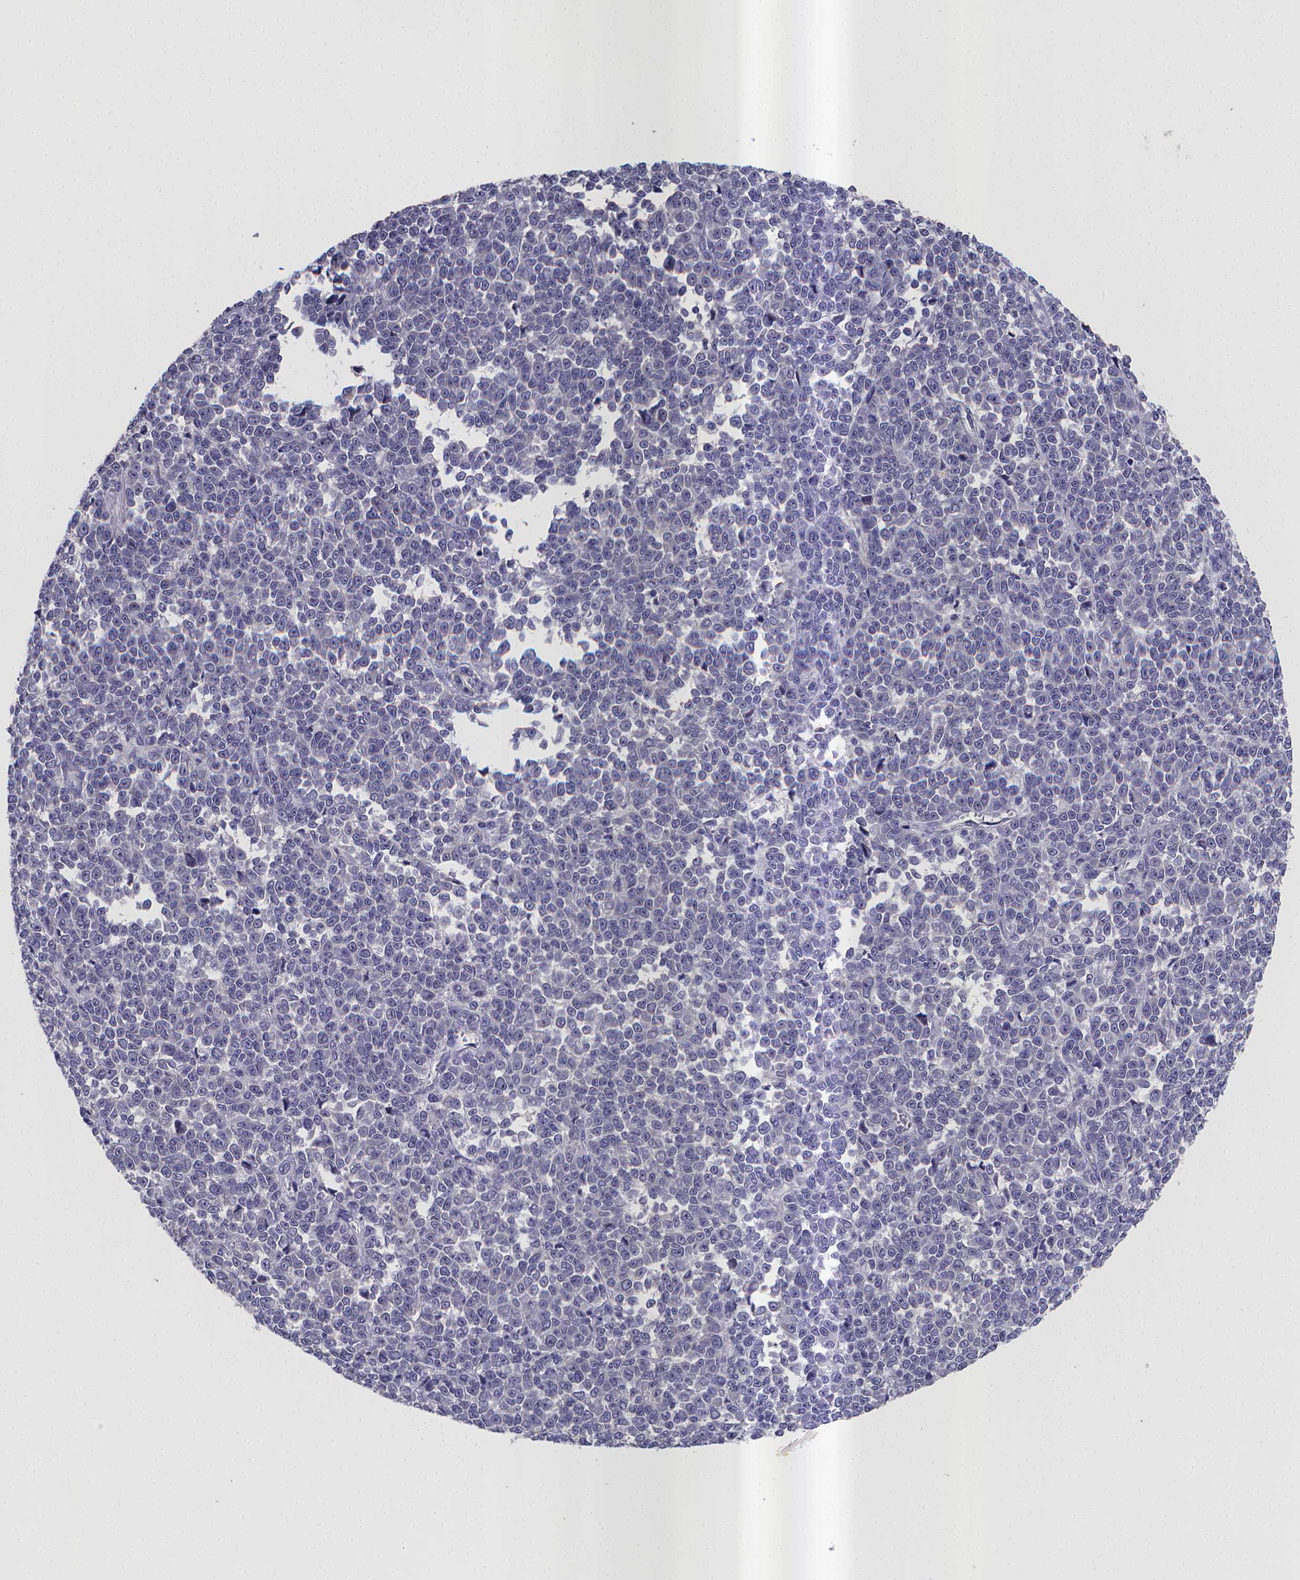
{"staining": {"intensity": "negative", "quantity": "none", "location": "none"}, "tissue": "melanoma", "cell_type": "Tumor cells", "image_type": "cancer", "snomed": [{"axis": "morphology", "description": "Malignant melanoma, NOS"}, {"axis": "topography", "description": "Skin"}], "caption": "Micrograph shows no significant protein expression in tumor cells of malignant melanoma.", "gene": "RERG", "patient": {"sex": "female", "age": 95}}